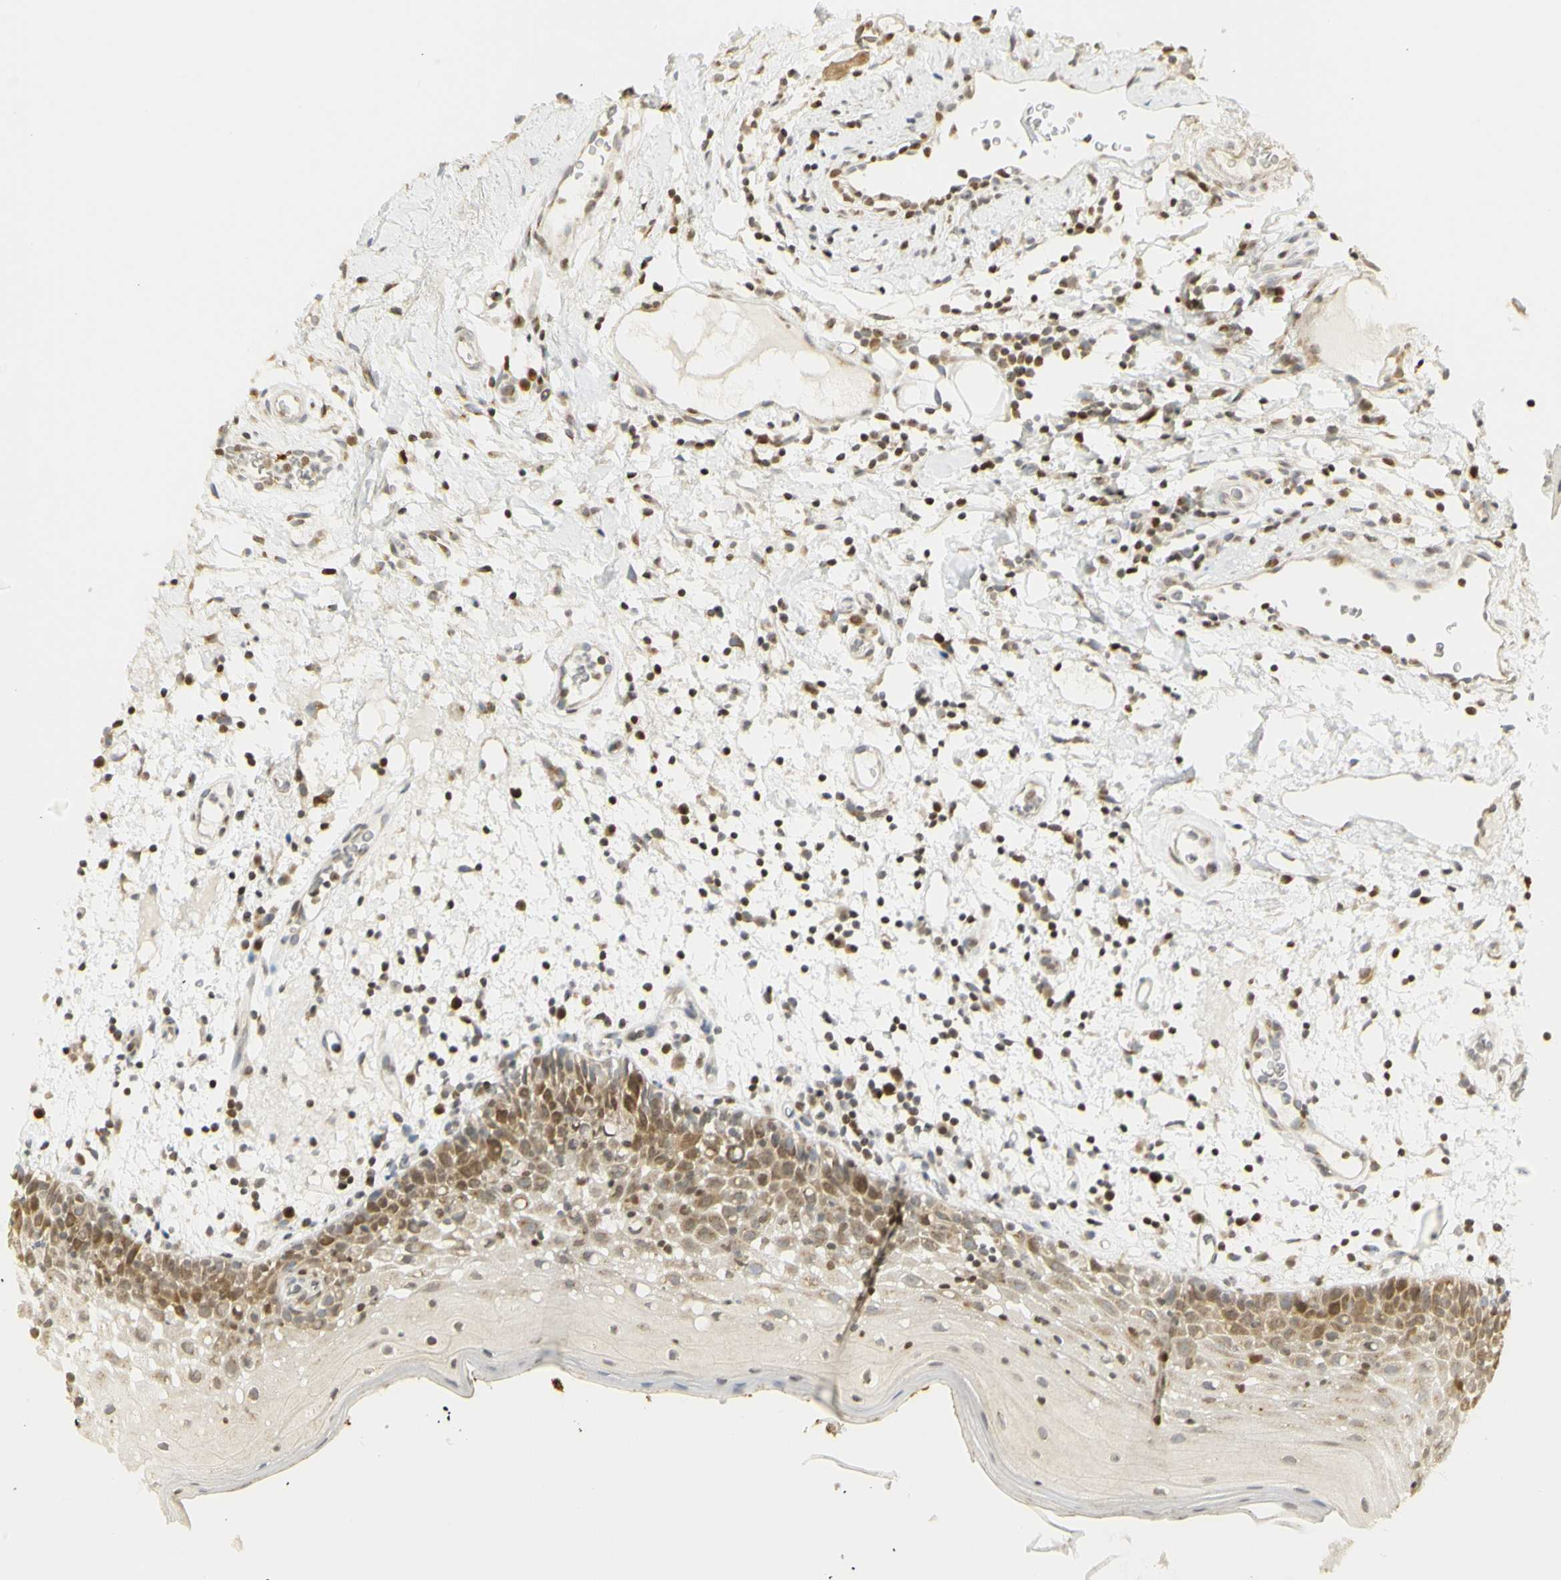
{"staining": {"intensity": "moderate", "quantity": ">75%", "location": "cytoplasmic/membranous,nuclear"}, "tissue": "oral mucosa", "cell_type": "Squamous epithelial cells", "image_type": "normal", "snomed": [{"axis": "morphology", "description": "Normal tissue, NOS"}, {"axis": "morphology", "description": "Squamous cell carcinoma, NOS"}, {"axis": "topography", "description": "Skeletal muscle"}, {"axis": "topography", "description": "Oral tissue"}], "caption": "Moderate cytoplasmic/membranous,nuclear staining is appreciated in about >75% of squamous epithelial cells in unremarkable oral mucosa. The staining was performed using DAB to visualize the protein expression in brown, while the nuclei were stained in blue with hematoxylin (Magnification: 20x).", "gene": "KIF11", "patient": {"sex": "male", "age": 71}}